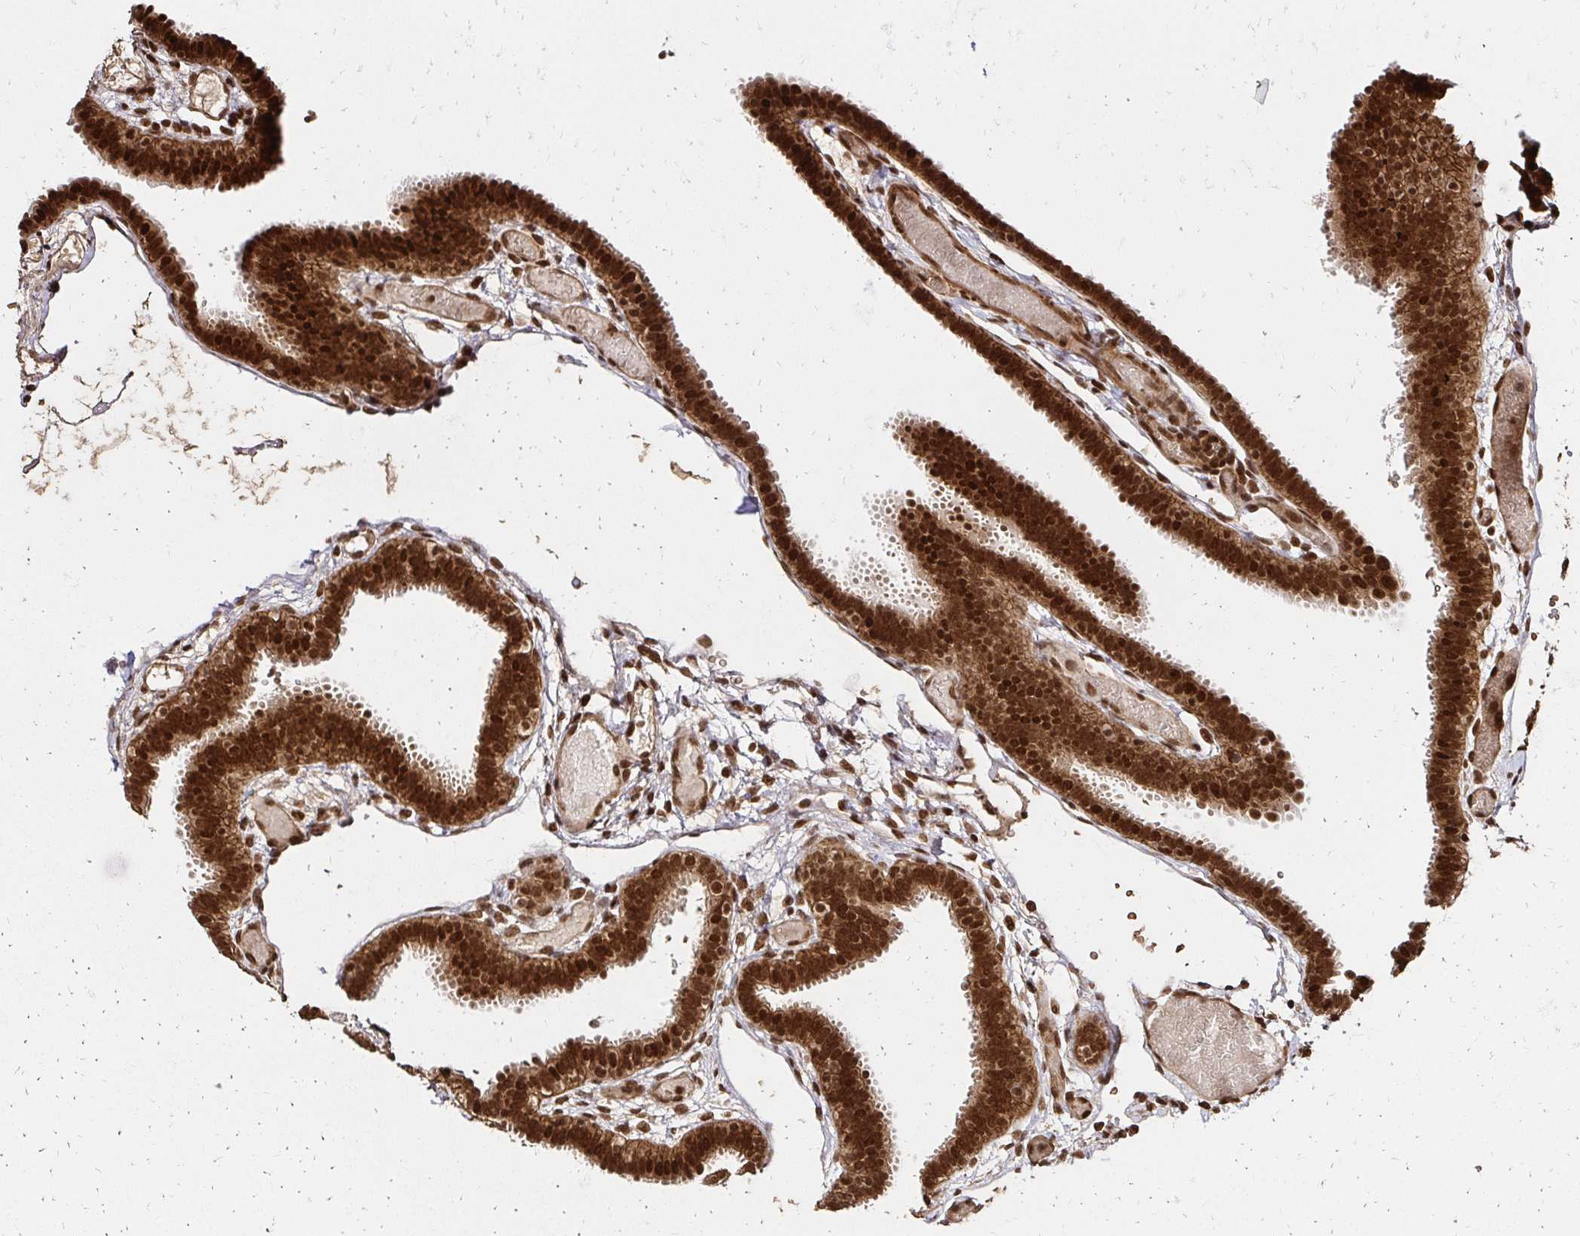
{"staining": {"intensity": "strong", "quantity": ">75%", "location": "cytoplasmic/membranous,nuclear"}, "tissue": "fallopian tube", "cell_type": "Glandular cells", "image_type": "normal", "snomed": [{"axis": "morphology", "description": "Normal tissue, NOS"}, {"axis": "topography", "description": "Fallopian tube"}], "caption": "This is an image of IHC staining of unremarkable fallopian tube, which shows strong positivity in the cytoplasmic/membranous,nuclear of glandular cells.", "gene": "GLYR1", "patient": {"sex": "female", "age": 37}}